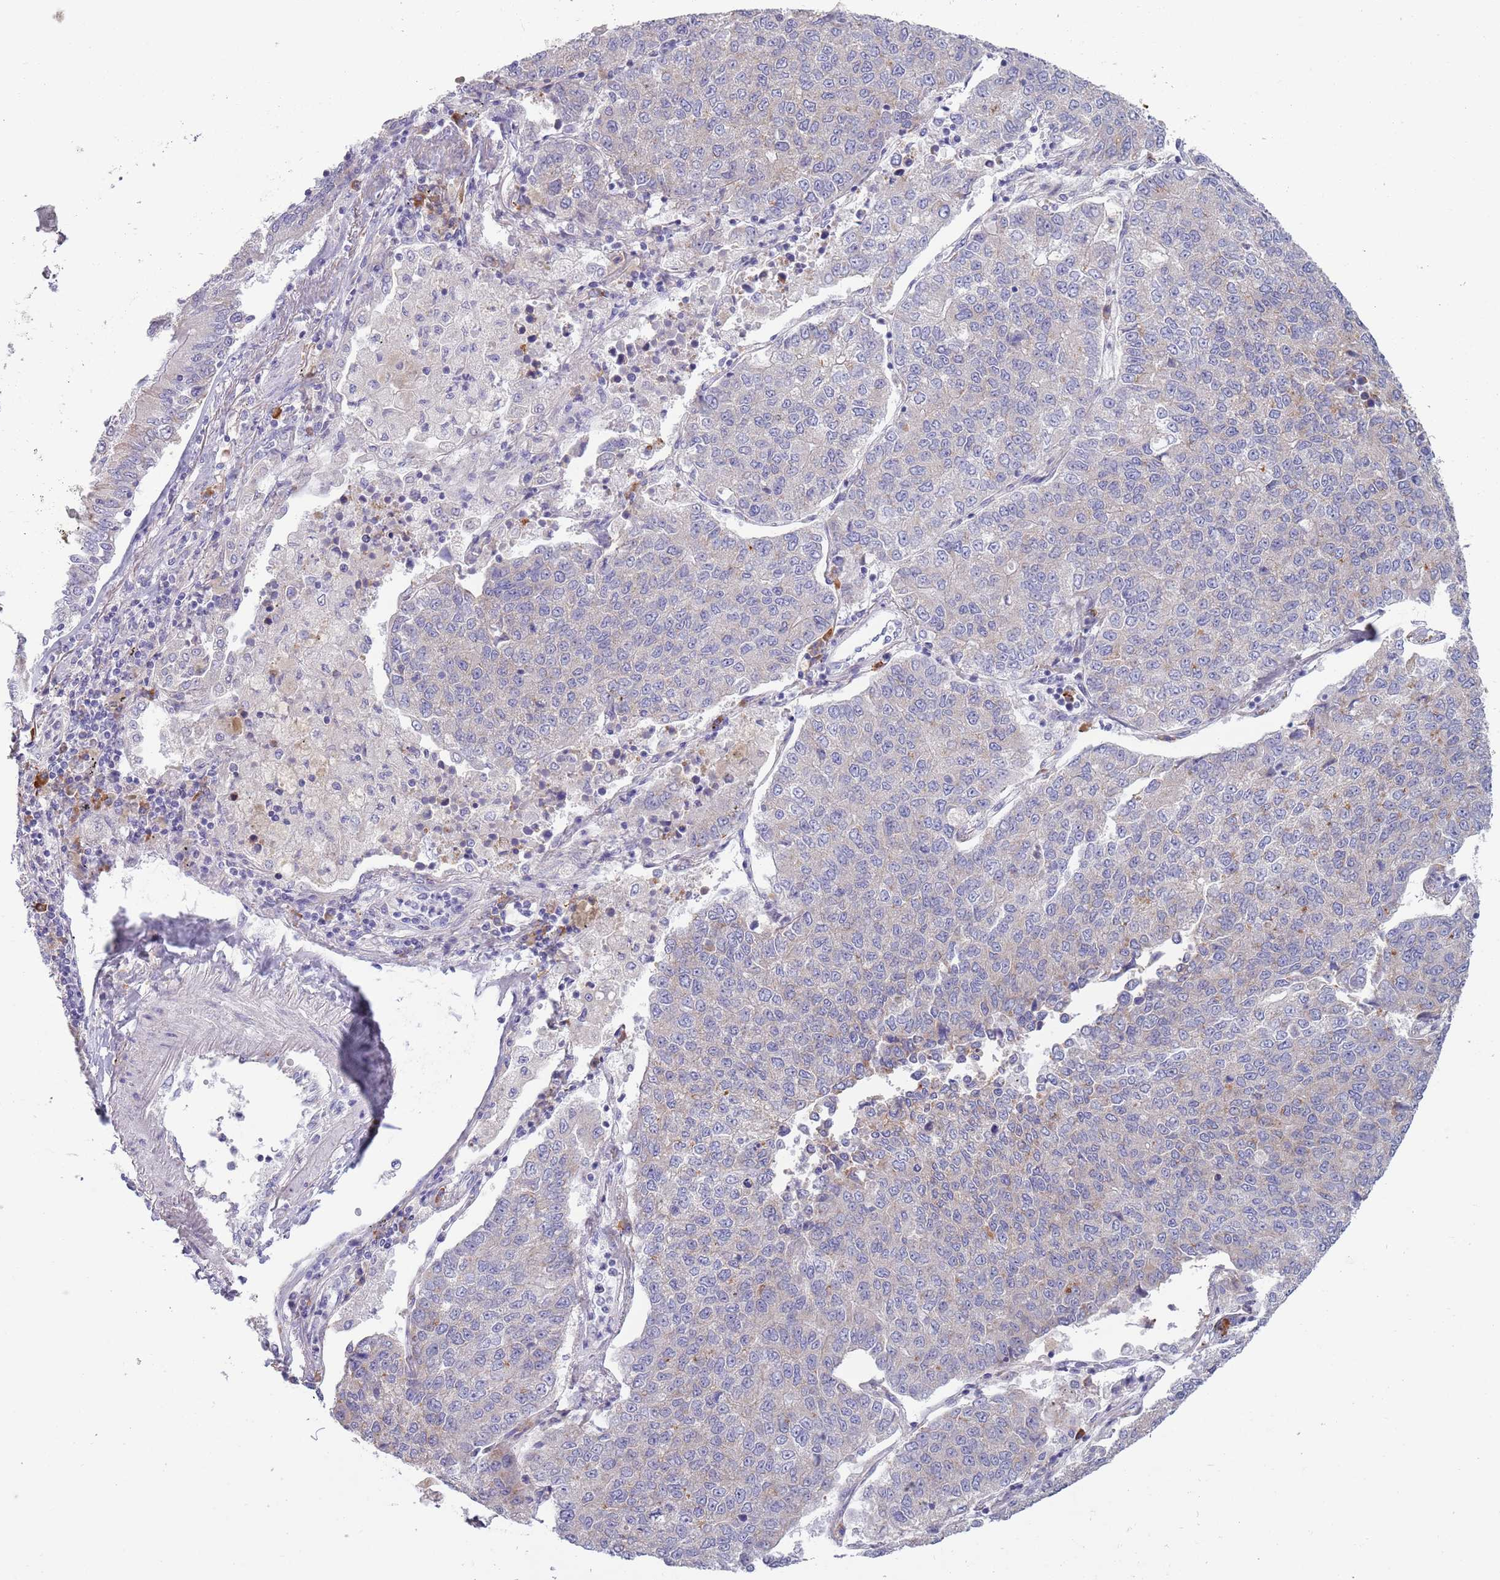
{"staining": {"intensity": "weak", "quantity": "<25%", "location": "cytoplasmic/membranous"}, "tissue": "lung cancer", "cell_type": "Tumor cells", "image_type": "cancer", "snomed": [{"axis": "morphology", "description": "Squamous cell carcinoma, NOS"}, {"axis": "topography", "description": "Lung"}], "caption": "There is no significant staining in tumor cells of squamous cell carcinoma (lung).", "gene": "LTB", "patient": {"sex": "female", "age": 70}}